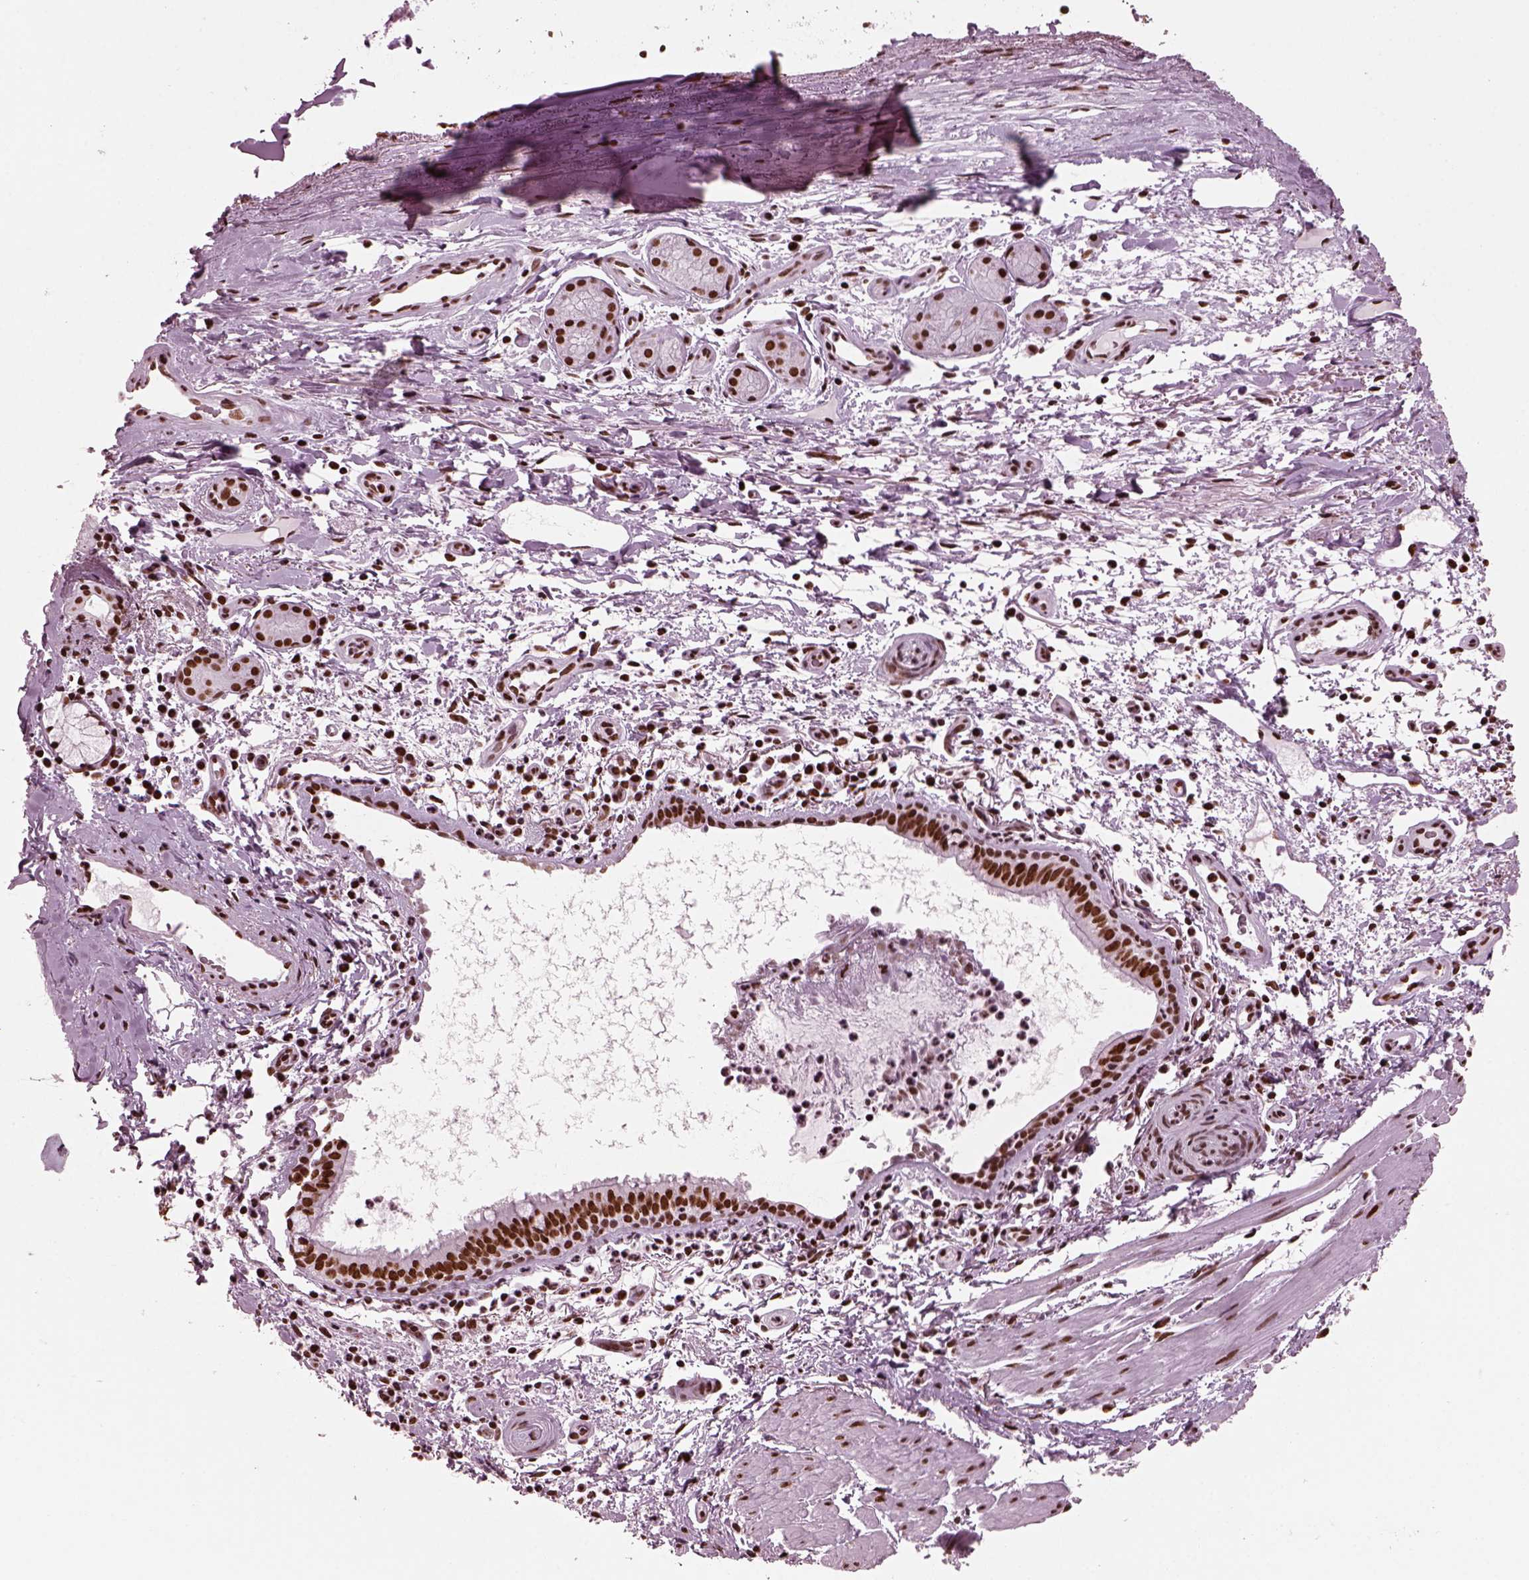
{"staining": {"intensity": "strong", "quantity": ">75%", "location": "nuclear"}, "tissue": "bronchus", "cell_type": "Respiratory epithelial cells", "image_type": "normal", "snomed": [{"axis": "morphology", "description": "Normal tissue, NOS"}, {"axis": "topography", "description": "Bronchus"}], "caption": "High-magnification brightfield microscopy of unremarkable bronchus stained with DAB (brown) and counterstained with hematoxylin (blue). respiratory epithelial cells exhibit strong nuclear expression is present in approximately>75% of cells.", "gene": "CBFA2T3", "patient": {"sex": "female", "age": 64}}